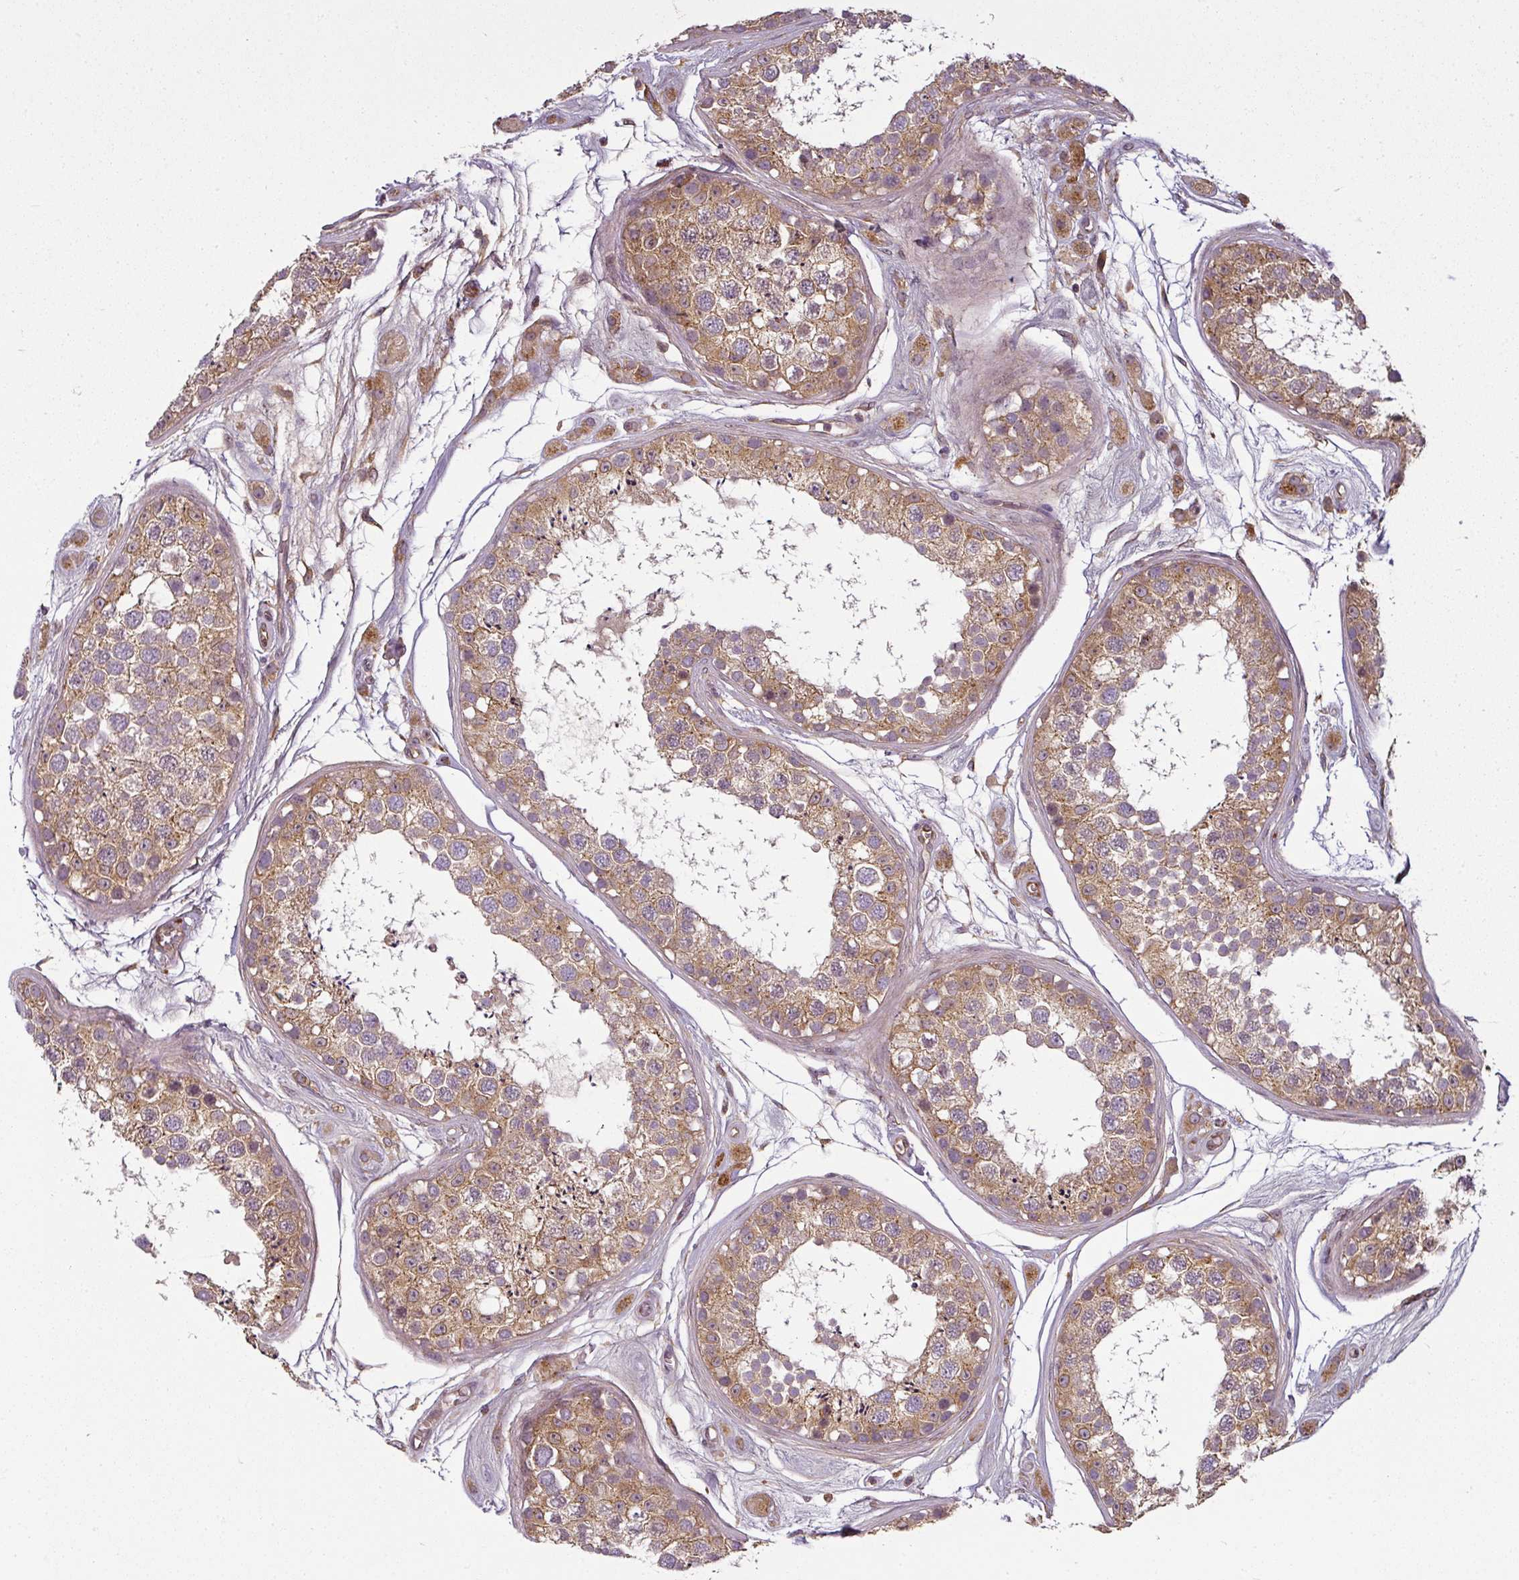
{"staining": {"intensity": "moderate", "quantity": ">75%", "location": "cytoplasmic/membranous"}, "tissue": "testis", "cell_type": "Cells in seminiferous ducts", "image_type": "normal", "snomed": [{"axis": "morphology", "description": "Normal tissue, NOS"}, {"axis": "topography", "description": "Testis"}], "caption": "Testis stained with immunohistochemistry displays moderate cytoplasmic/membranous expression in about >75% of cells in seminiferous ducts. (DAB (3,3'-diaminobenzidine) IHC with brightfield microscopy, high magnification).", "gene": "DIMT1", "patient": {"sex": "male", "age": 25}}